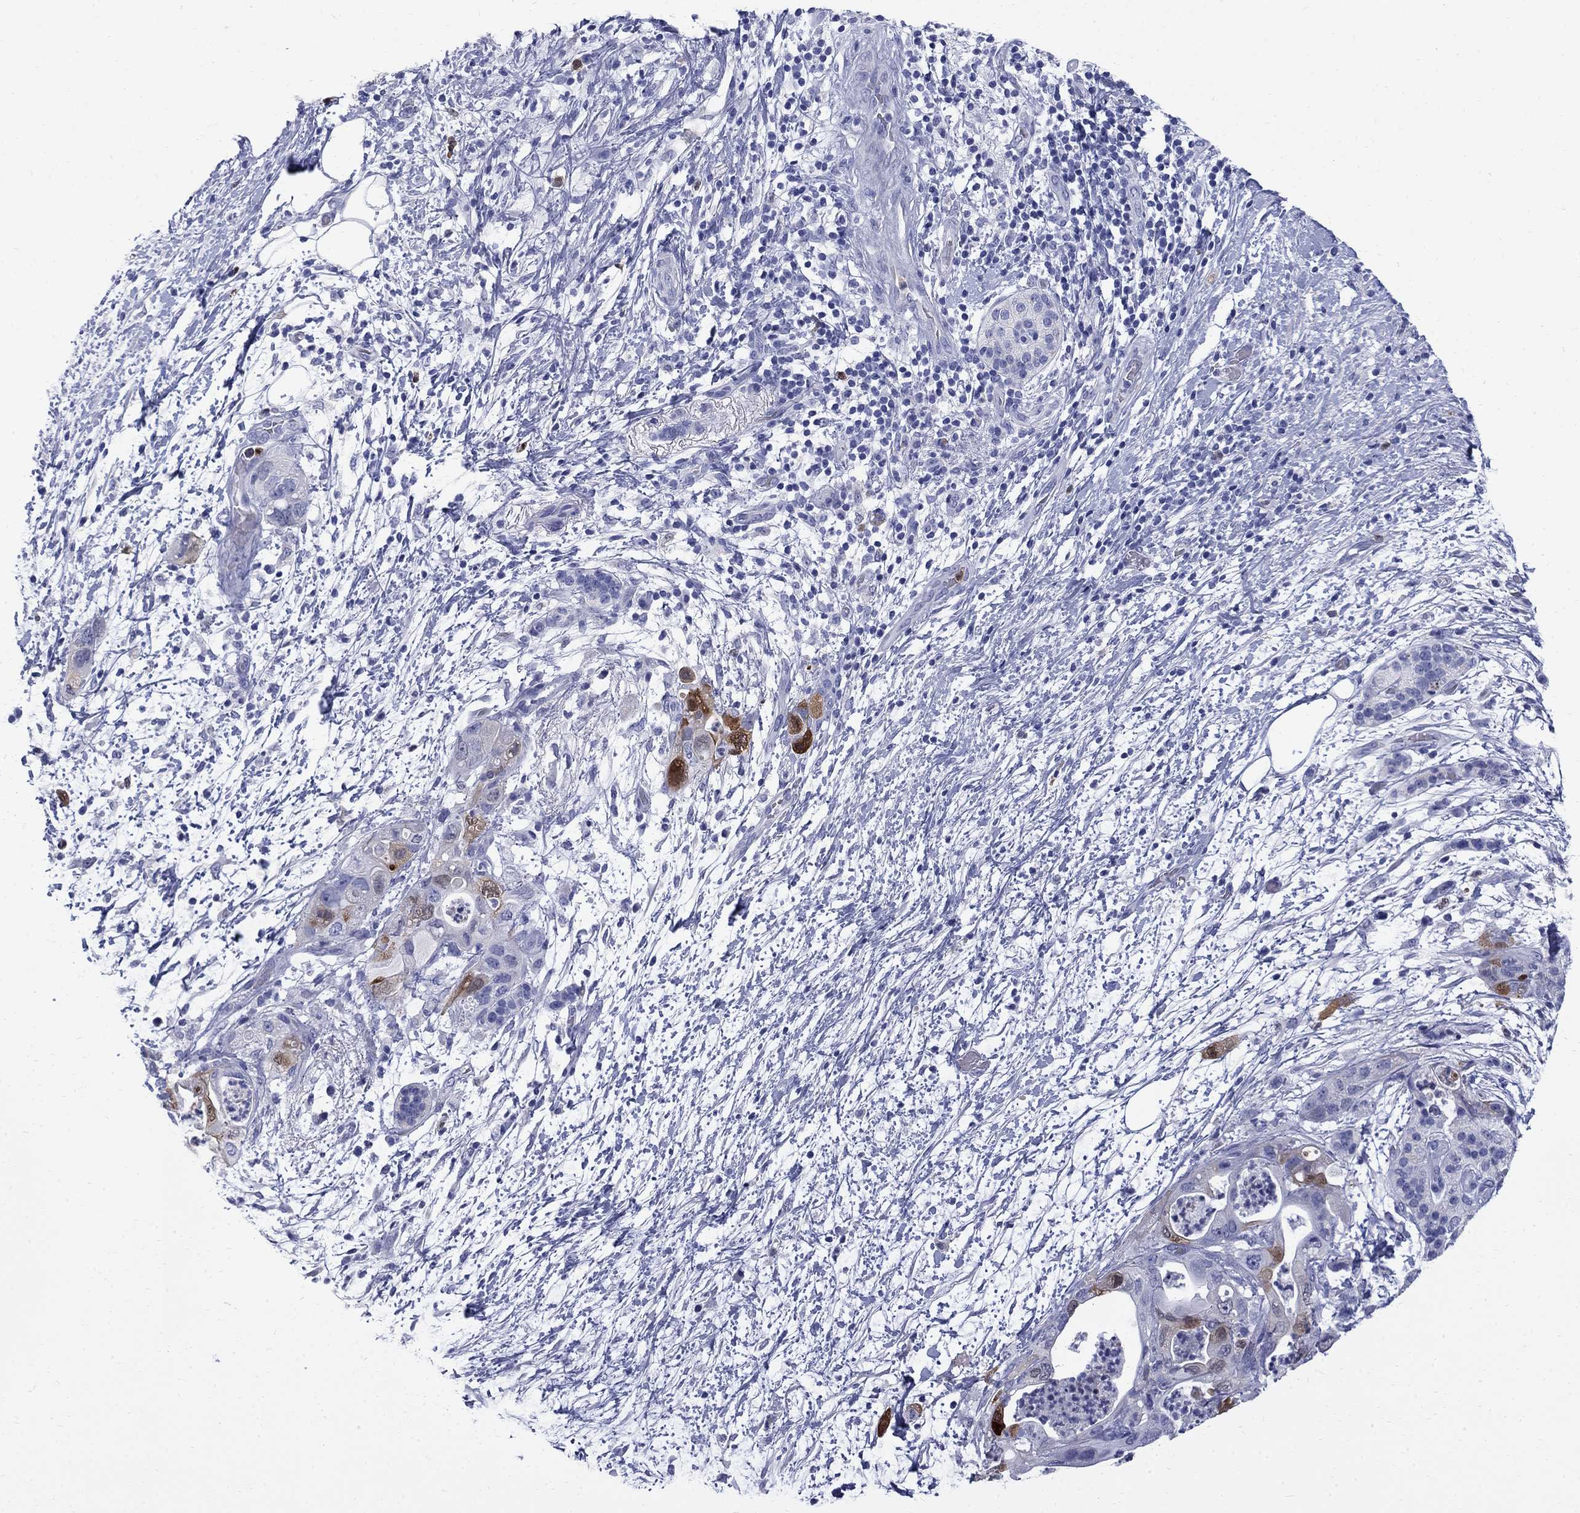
{"staining": {"intensity": "moderate", "quantity": "<25%", "location": "cytoplasmic/membranous"}, "tissue": "pancreatic cancer", "cell_type": "Tumor cells", "image_type": "cancer", "snomed": [{"axis": "morphology", "description": "Adenocarcinoma, NOS"}, {"axis": "topography", "description": "Pancreas"}], "caption": "A high-resolution photomicrograph shows immunohistochemistry staining of pancreatic cancer (adenocarcinoma), which demonstrates moderate cytoplasmic/membranous expression in approximately <25% of tumor cells.", "gene": "SERPINB2", "patient": {"sex": "female", "age": 72}}